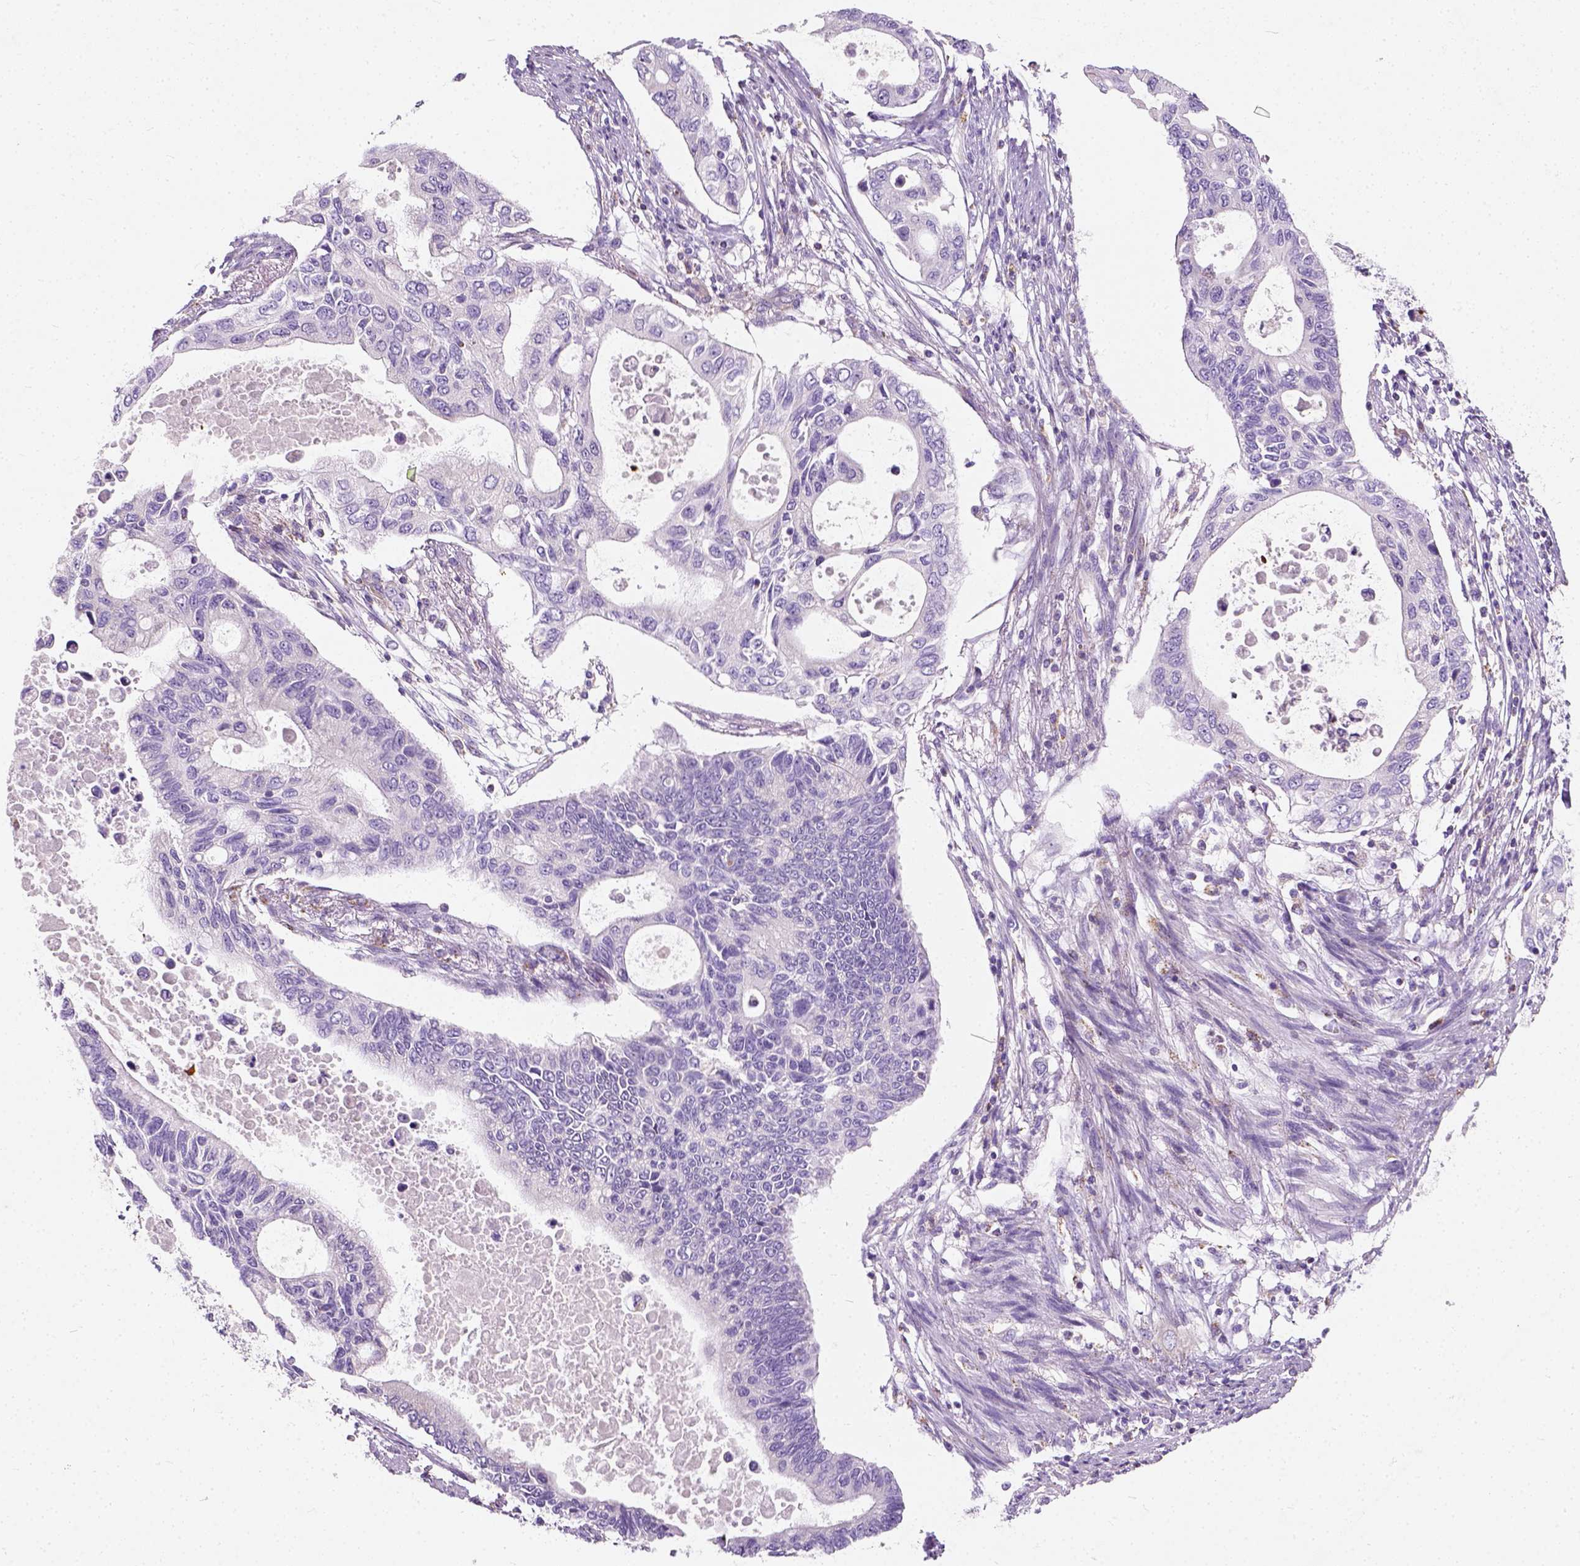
{"staining": {"intensity": "negative", "quantity": "none", "location": "none"}, "tissue": "pancreatic cancer", "cell_type": "Tumor cells", "image_type": "cancer", "snomed": [{"axis": "morphology", "description": "Adenocarcinoma, NOS"}, {"axis": "topography", "description": "Pancreas"}], "caption": "A histopathology image of human adenocarcinoma (pancreatic) is negative for staining in tumor cells.", "gene": "CHODL", "patient": {"sex": "female", "age": 63}}